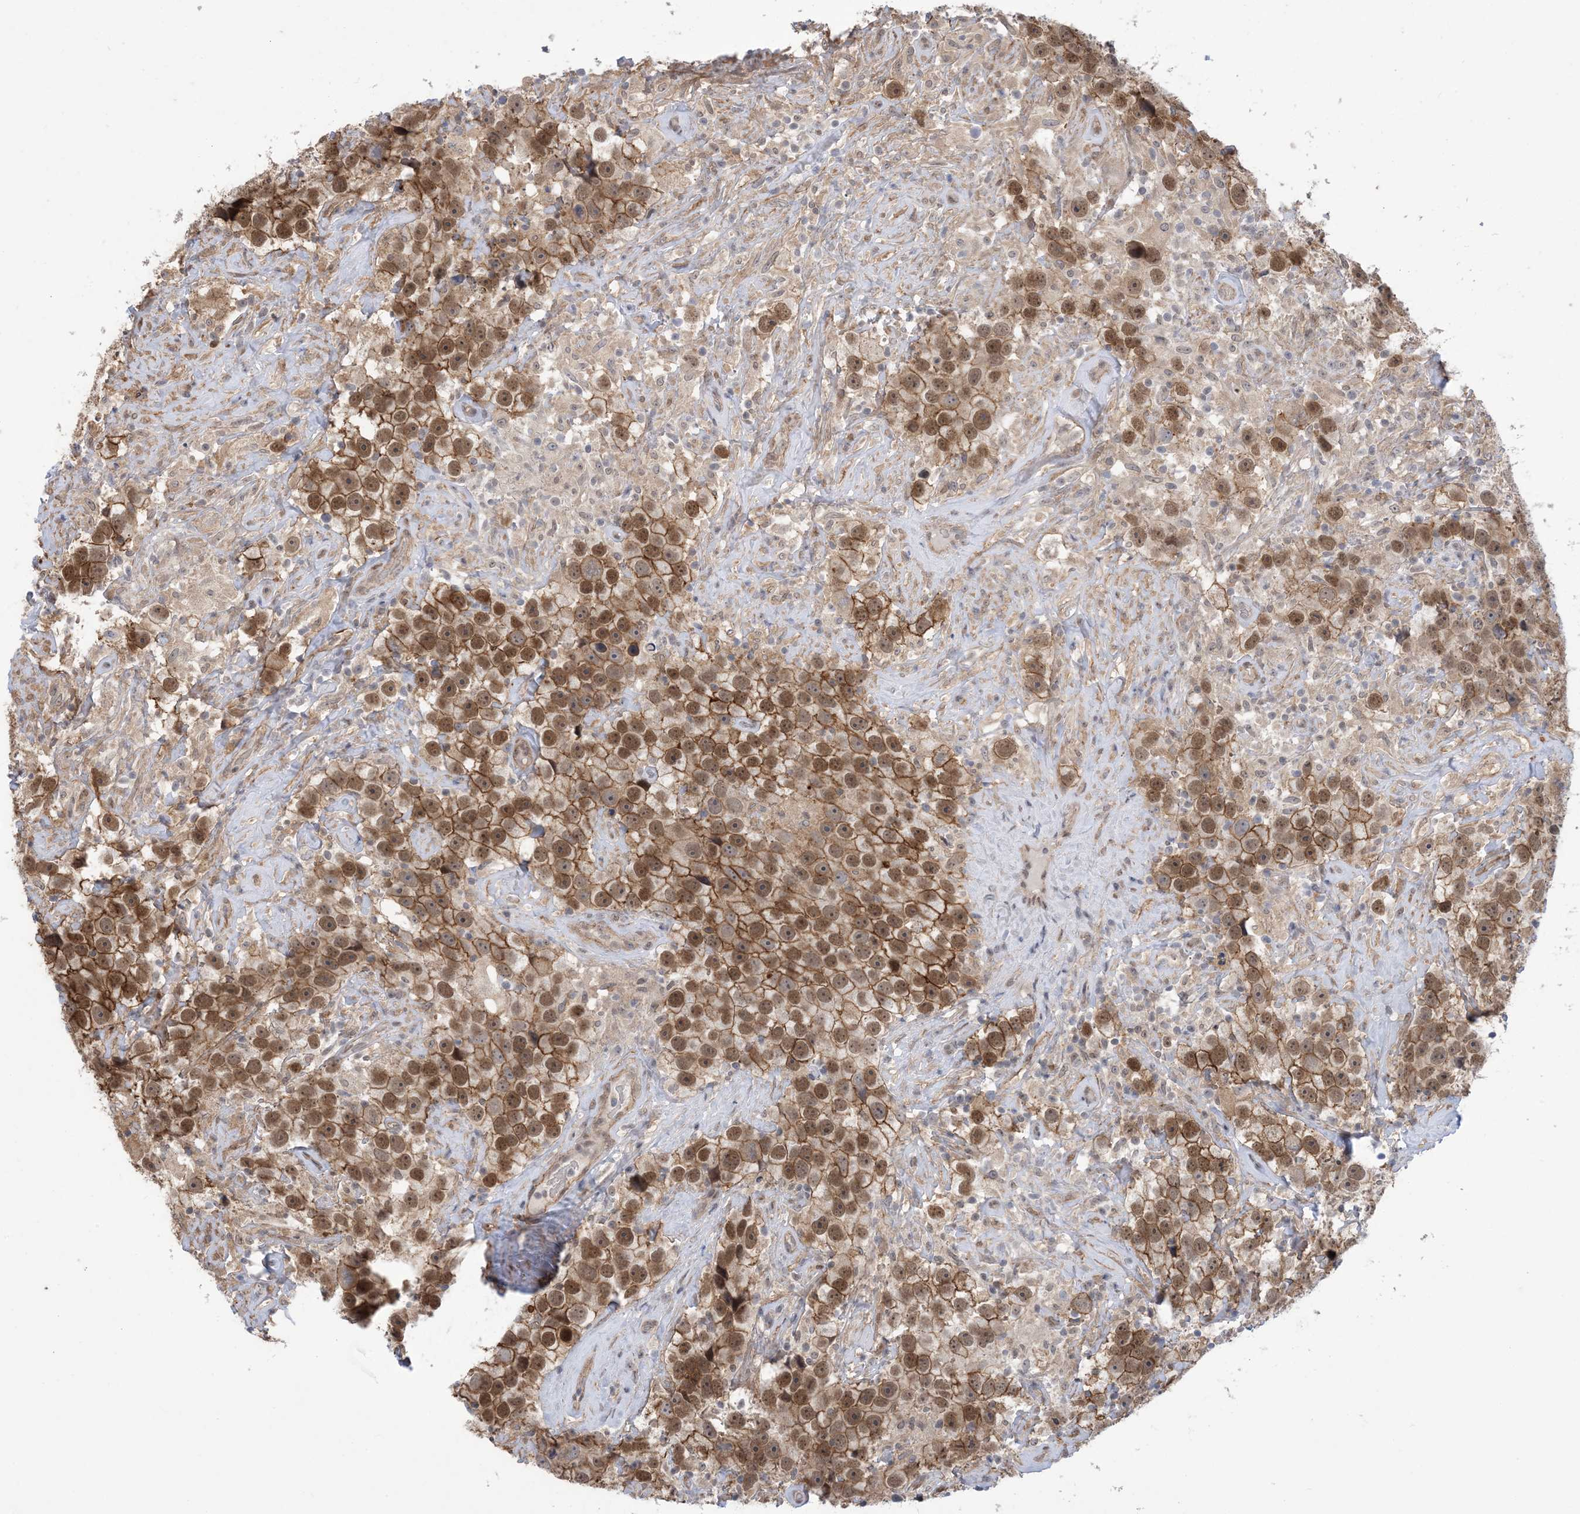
{"staining": {"intensity": "moderate", "quantity": ">75%", "location": "cytoplasmic/membranous,nuclear"}, "tissue": "testis cancer", "cell_type": "Tumor cells", "image_type": "cancer", "snomed": [{"axis": "morphology", "description": "Seminoma, NOS"}, {"axis": "topography", "description": "Testis"}], "caption": "Brown immunohistochemical staining in human seminoma (testis) shows moderate cytoplasmic/membranous and nuclear expression in approximately >75% of tumor cells.", "gene": "ZNF8", "patient": {"sex": "male", "age": 49}}